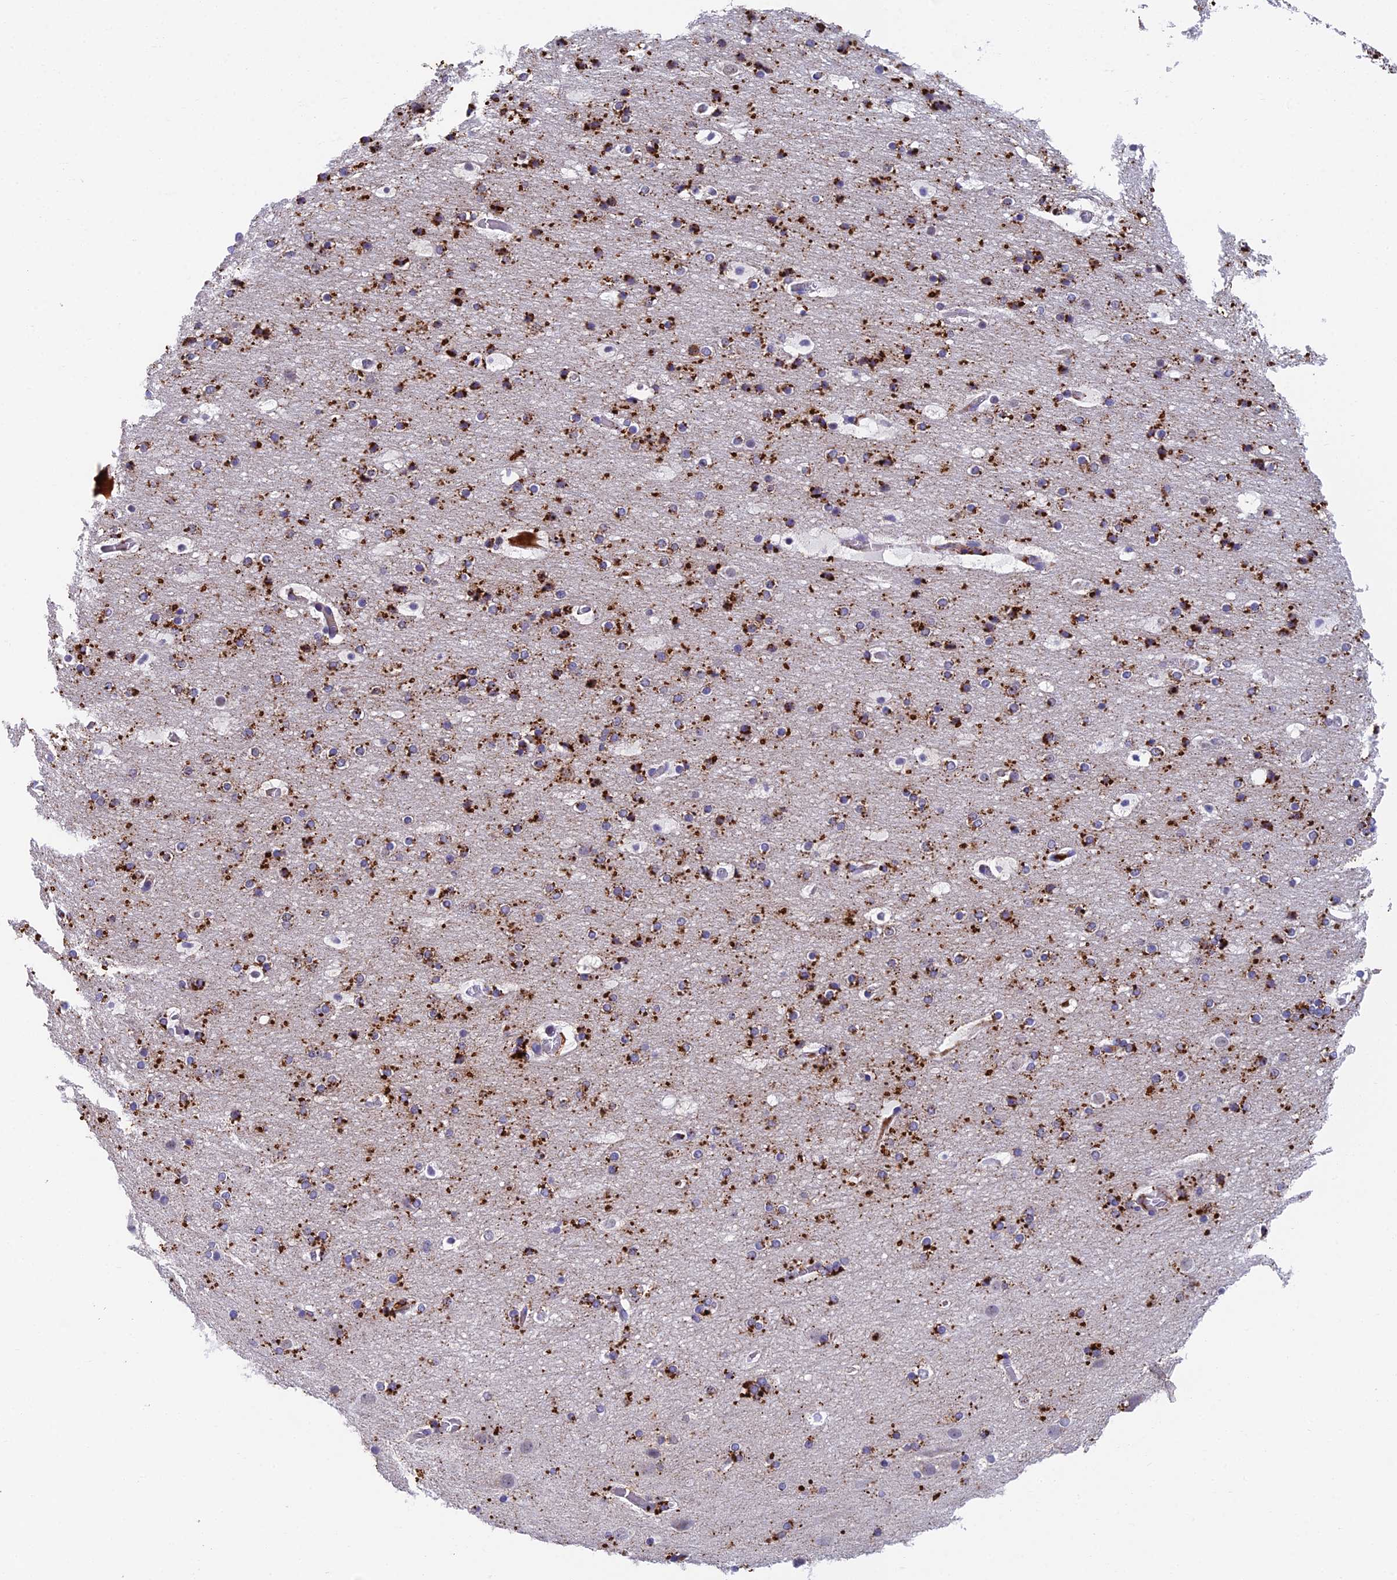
{"staining": {"intensity": "weak", "quantity": "25%-75%", "location": "cytoplasmic/membranous"}, "tissue": "cerebral cortex", "cell_type": "Endothelial cells", "image_type": "normal", "snomed": [{"axis": "morphology", "description": "Normal tissue, NOS"}, {"axis": "topography", "description": "Cerebral cortex"}], "caption": "Cerebral cortex stained for a protein demonstrates weak cytoplasmic/membranous positivity in endothelial cells. Ihc stains the protein in brown and the nuclei are stained blue.", "gene": "ADAMTS13", "patient": {"sex": "male", "age": 57}}